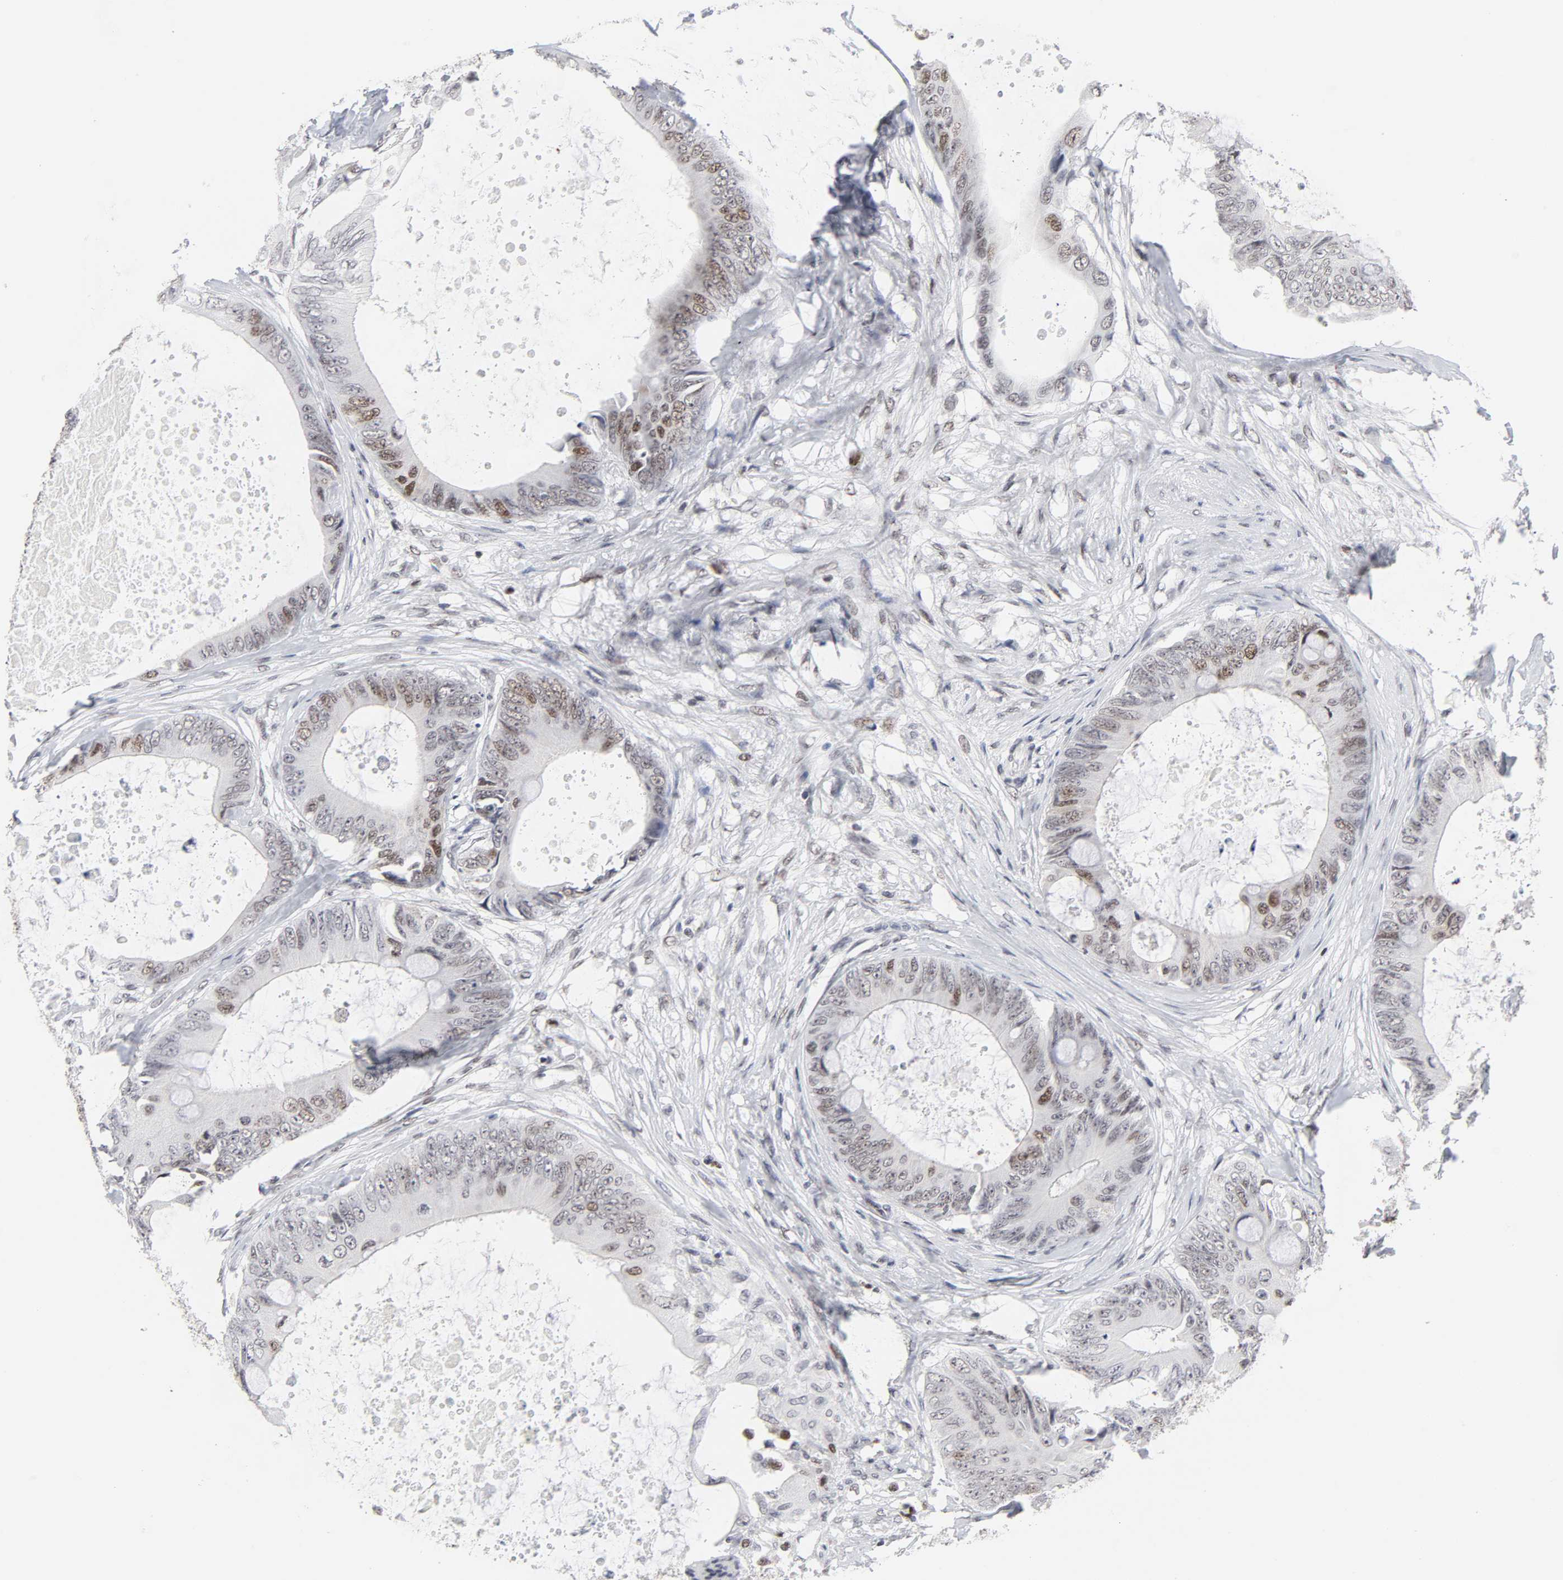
{"staining": {"intensity": "weak", "quantity": "<25%", "location": "nuclear"}, "tissue": "colorectal cancer", "cell_type": "Tumor cells", "image_type": "cancer", "snomed": [{"axis": "morphology", "description": "Normal tissue, NOS"}, {"axis": "morphology", "description": "Adenocarcinoma, NOS"}, {"axis": "topography", "description": "Rectum"}, {"axis": "topography", "description": "Peripheral nerve tissue"}], "caption": "This photomicrograph is of colorectal cancer (adenocarcinoma) stained with IHC to label a protein in brown with the nuclei are counter-stained blue. There is no staining in tumor cells.", "gene": "RFC4", "patient": {"sex": "female", "age": 77}}